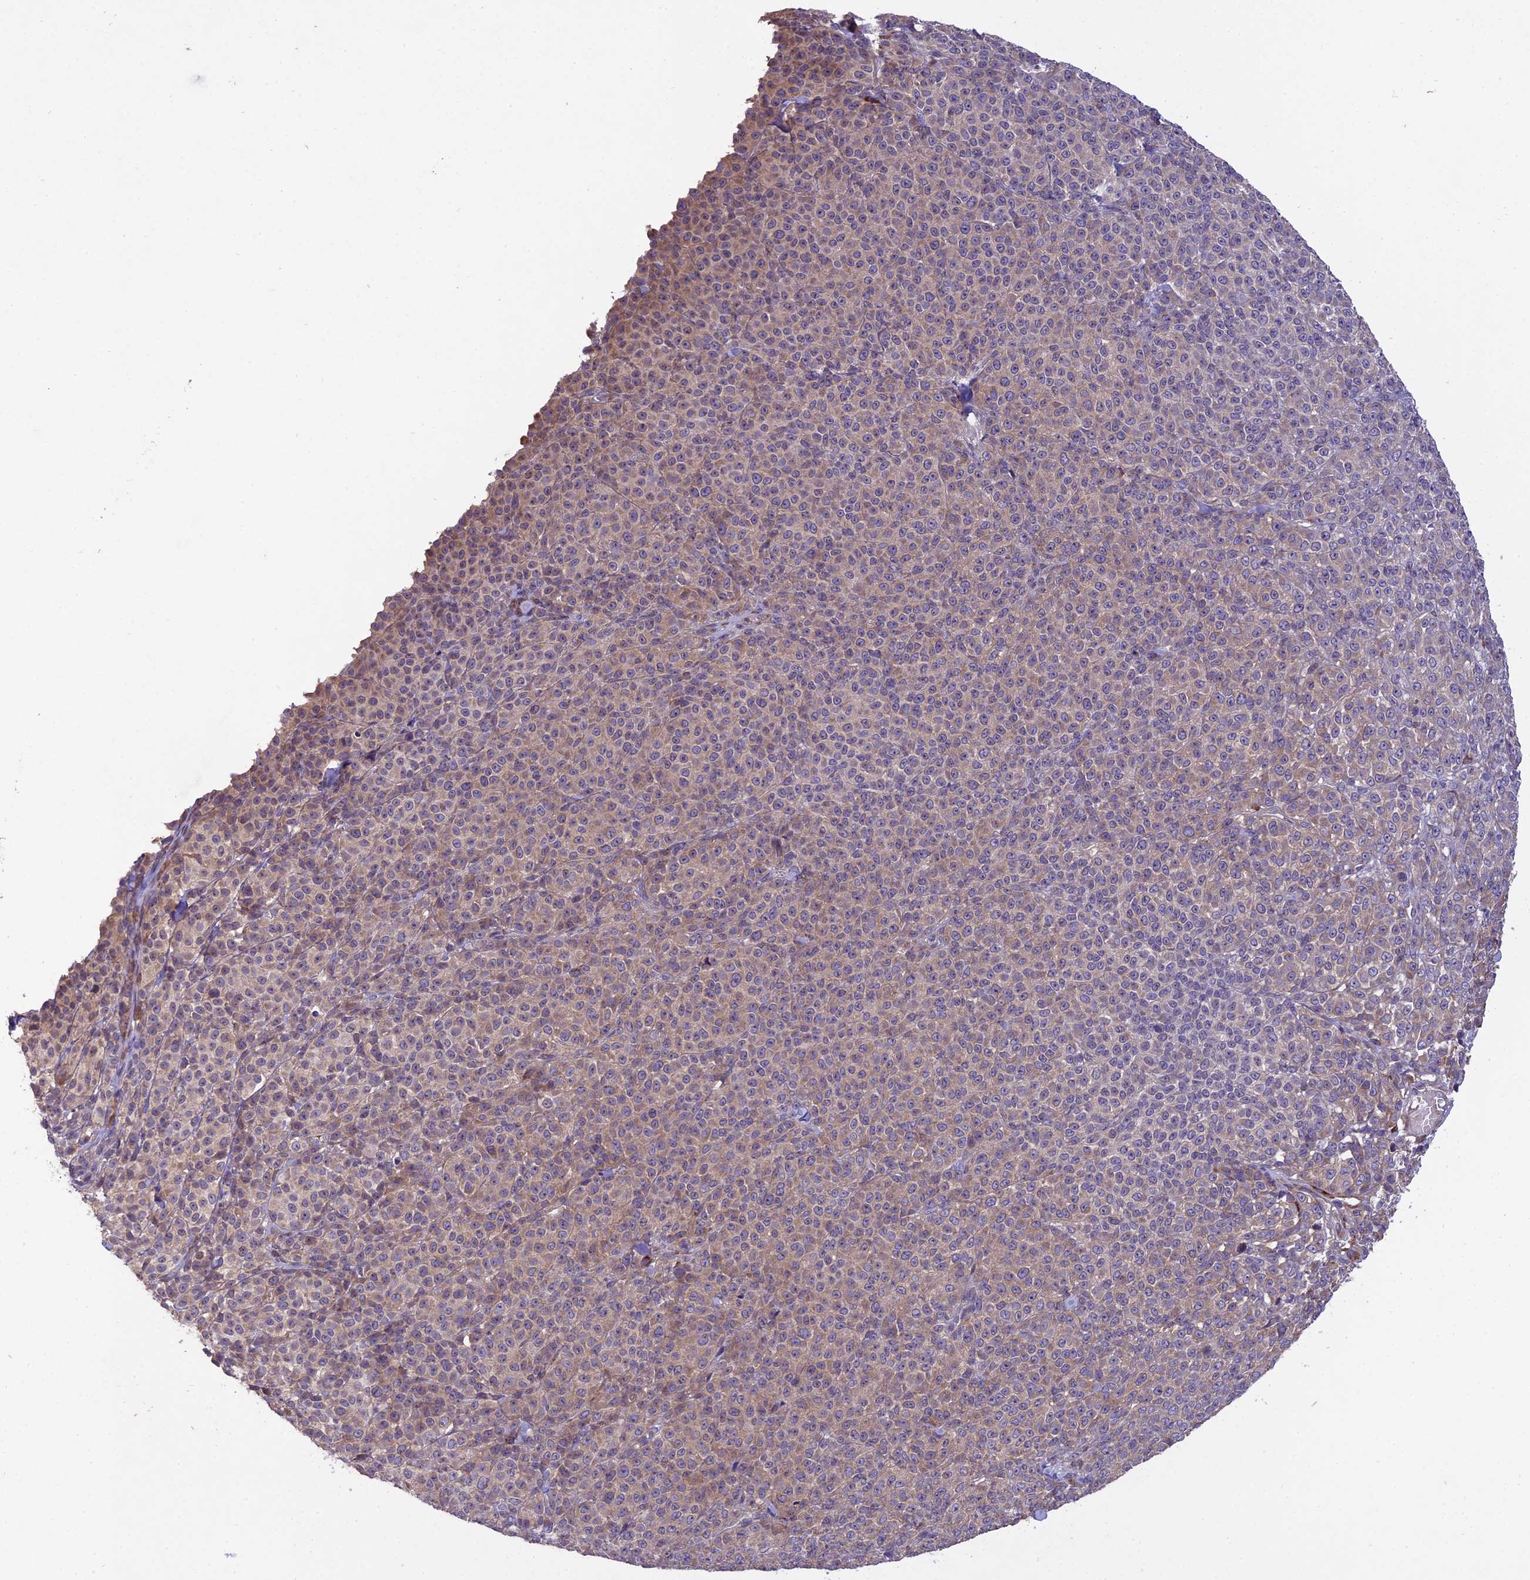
{"staining": {"intensity": "weak", "quantity": "25%-75%", "location": "cytoplasmic/membranous"}, "tissue": "melanoma", "cell_type": "Tumor cells", "image_type": "cancer", "snomed": [{"axis": "morphology", "description": "Normal tissue, NOS"}, {"axis": "morphology", "description": "Malignant melanoma, NOS"}, {"axis": "topography", "description": "Skin"}], "caption": "Human malignant melanoma stained with a protein marker shows weak staining in tumor cells.", "gene": "CENPL", "patient": {"sex": "female", "age": 34}}